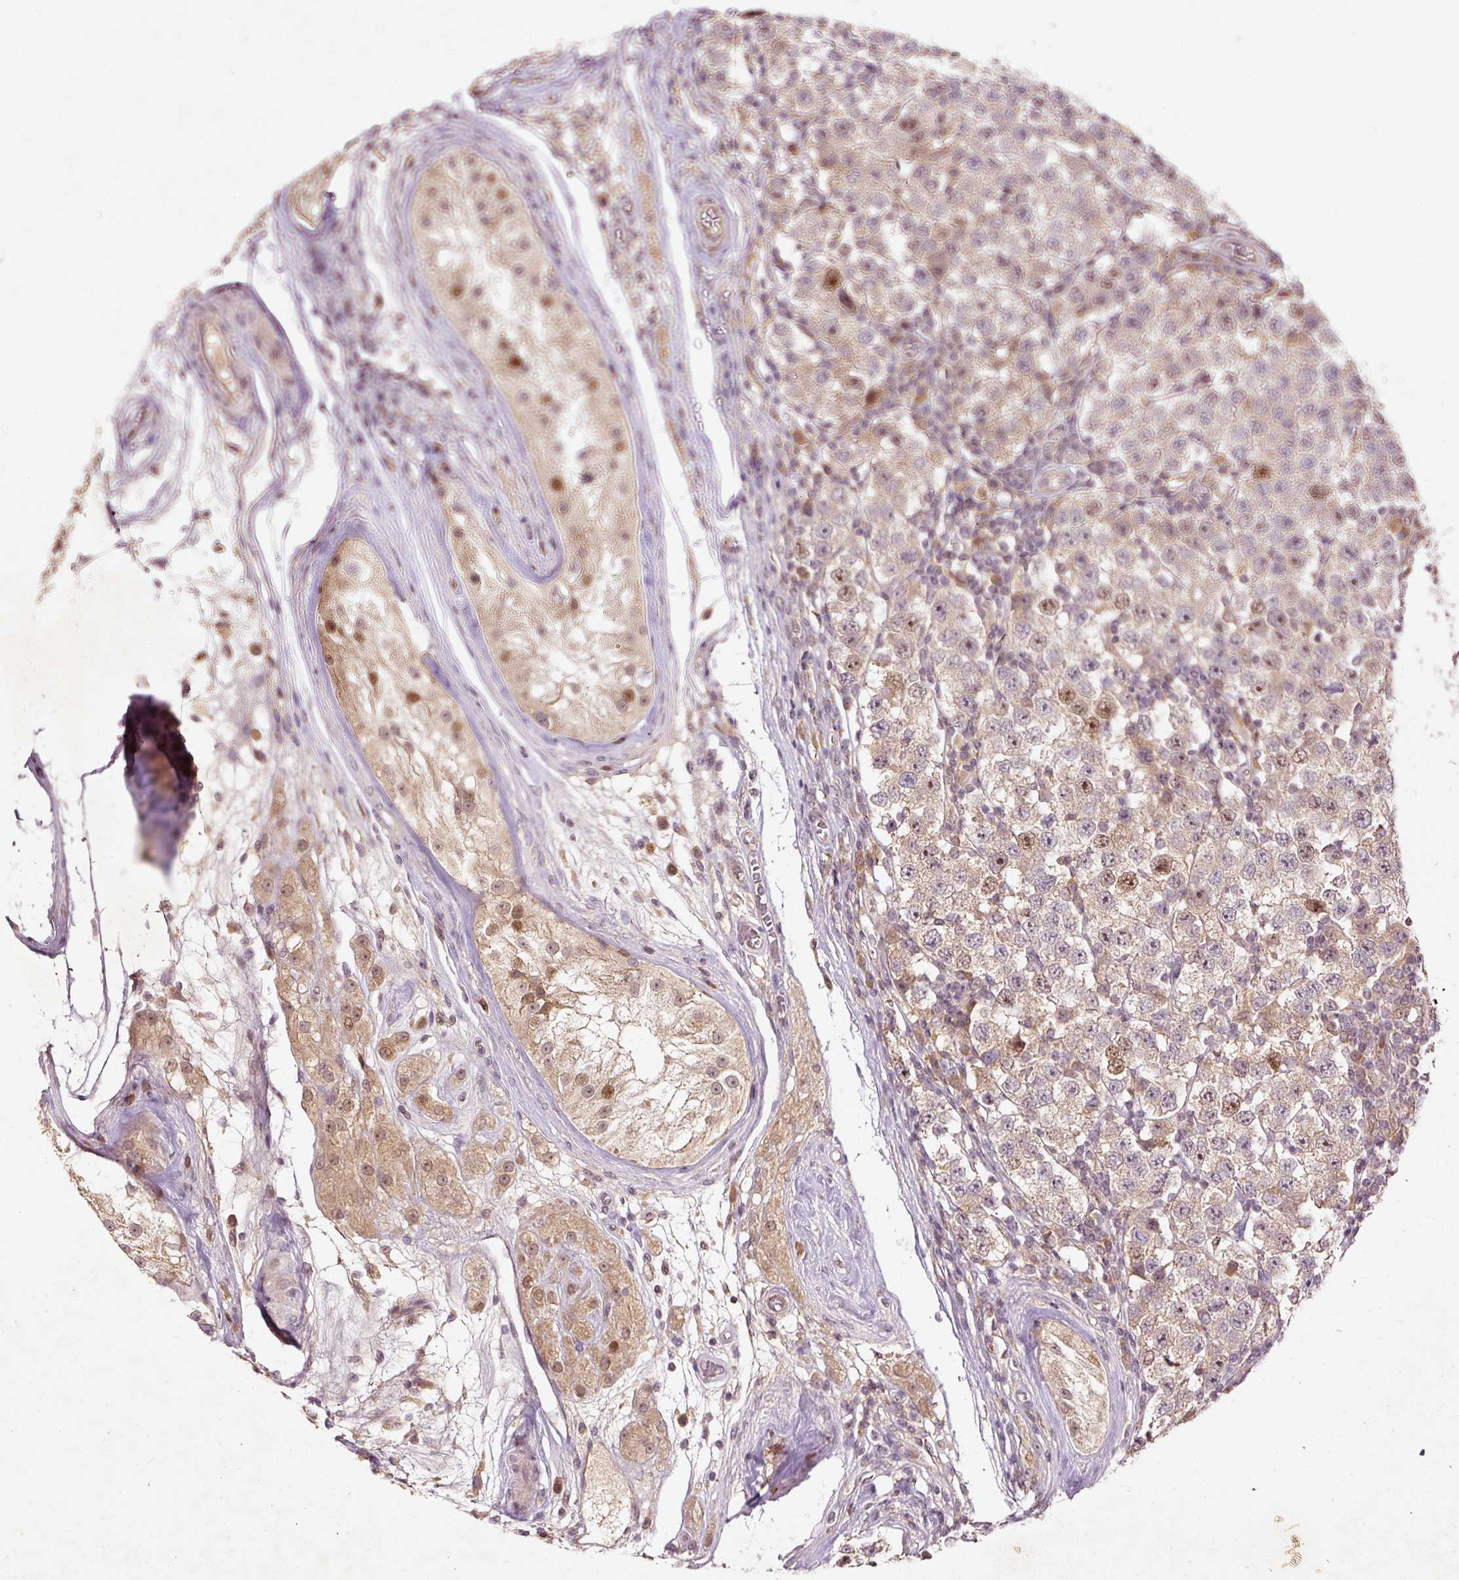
{"staining": {"intensity": "moderate", "quantity": "<25%", "location": "nuclear"}, "tissue": "testis cancer", "cell_type": "Tumor cells", "image_type": "cancer", "snomed": [{"axis": "morphology", "description": "Seminoma, NOS"}, {"axis": "topography", "description": "Testis"}], "caption": "The photomicrograph displays staining of seminoma (testis), revealing moderate nuclear protein positivity (brown color) within tumor cells.", "gene": "PCDHB1", "patient": {"sex": "male", "age": 34}}